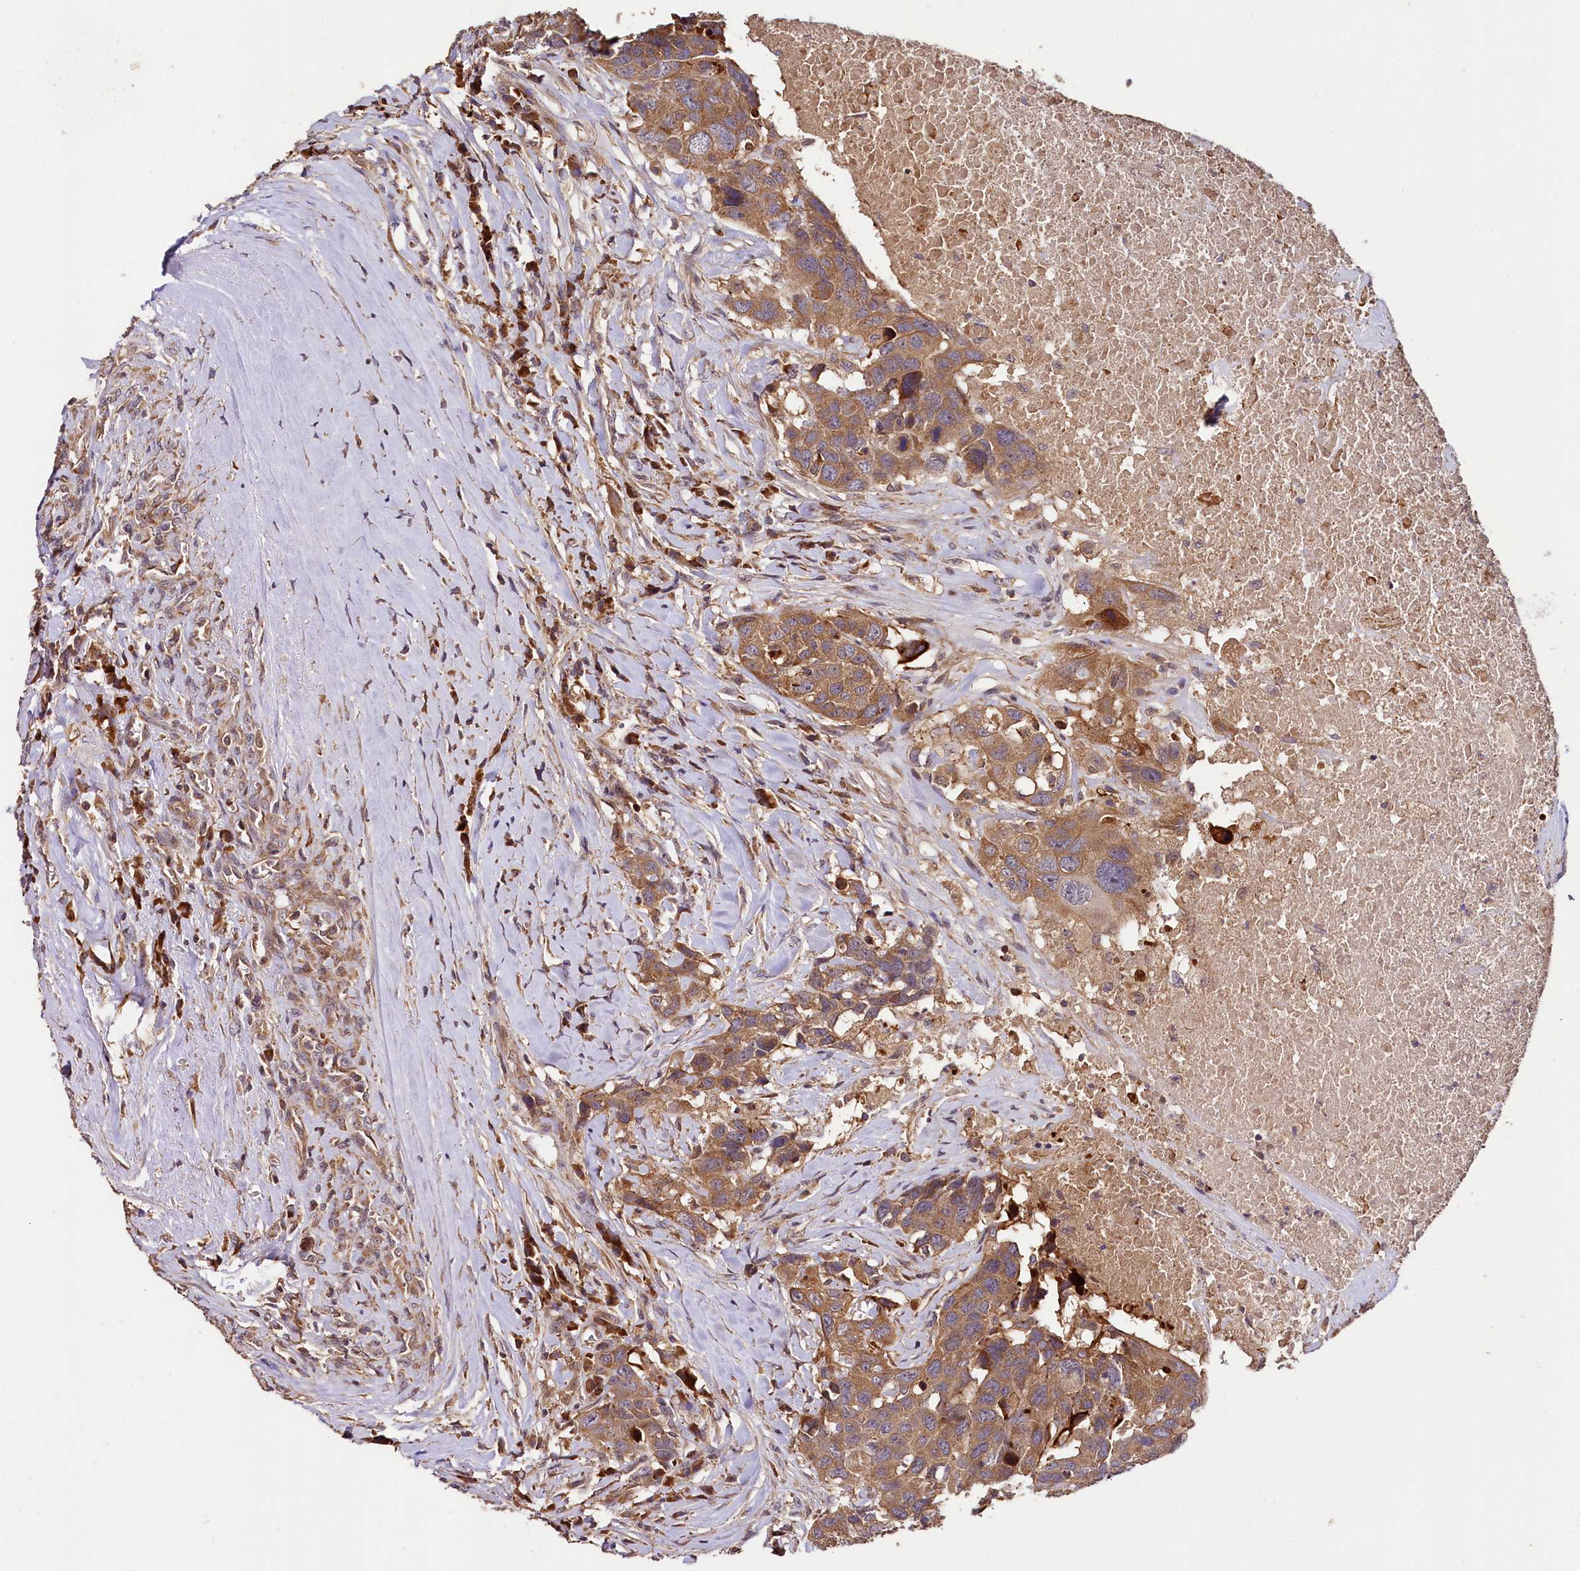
{"staining": {"intensity": "moderate", "quantity": ">75%", "location": "cytoplasmic/membranous"}, "tissue": "head and neck cancer", "cell_type": "Tumor cells", "image_type": "cancer", "snomed": [{"axis": "morphology", "description": "Squamous cell carcinoma, NOS"}, {"axis": "topography", "description": "Head-Neck"}], "caption": "Protein expression by immunohistochemistry (IHC) demonstrates moderate cytoplasmic/membranous staining in approximately >75% of tumor cells in head and neck squamous cell carcinoma. The protein of interest is stained brown, and the nuclei are stained in blue (DAB (3,3'-diaminobenzidine) IHC with brightfield microscopy, high magnification).", "gene": "RASSF1", "patient": {"sex": "male", "age": 66}}